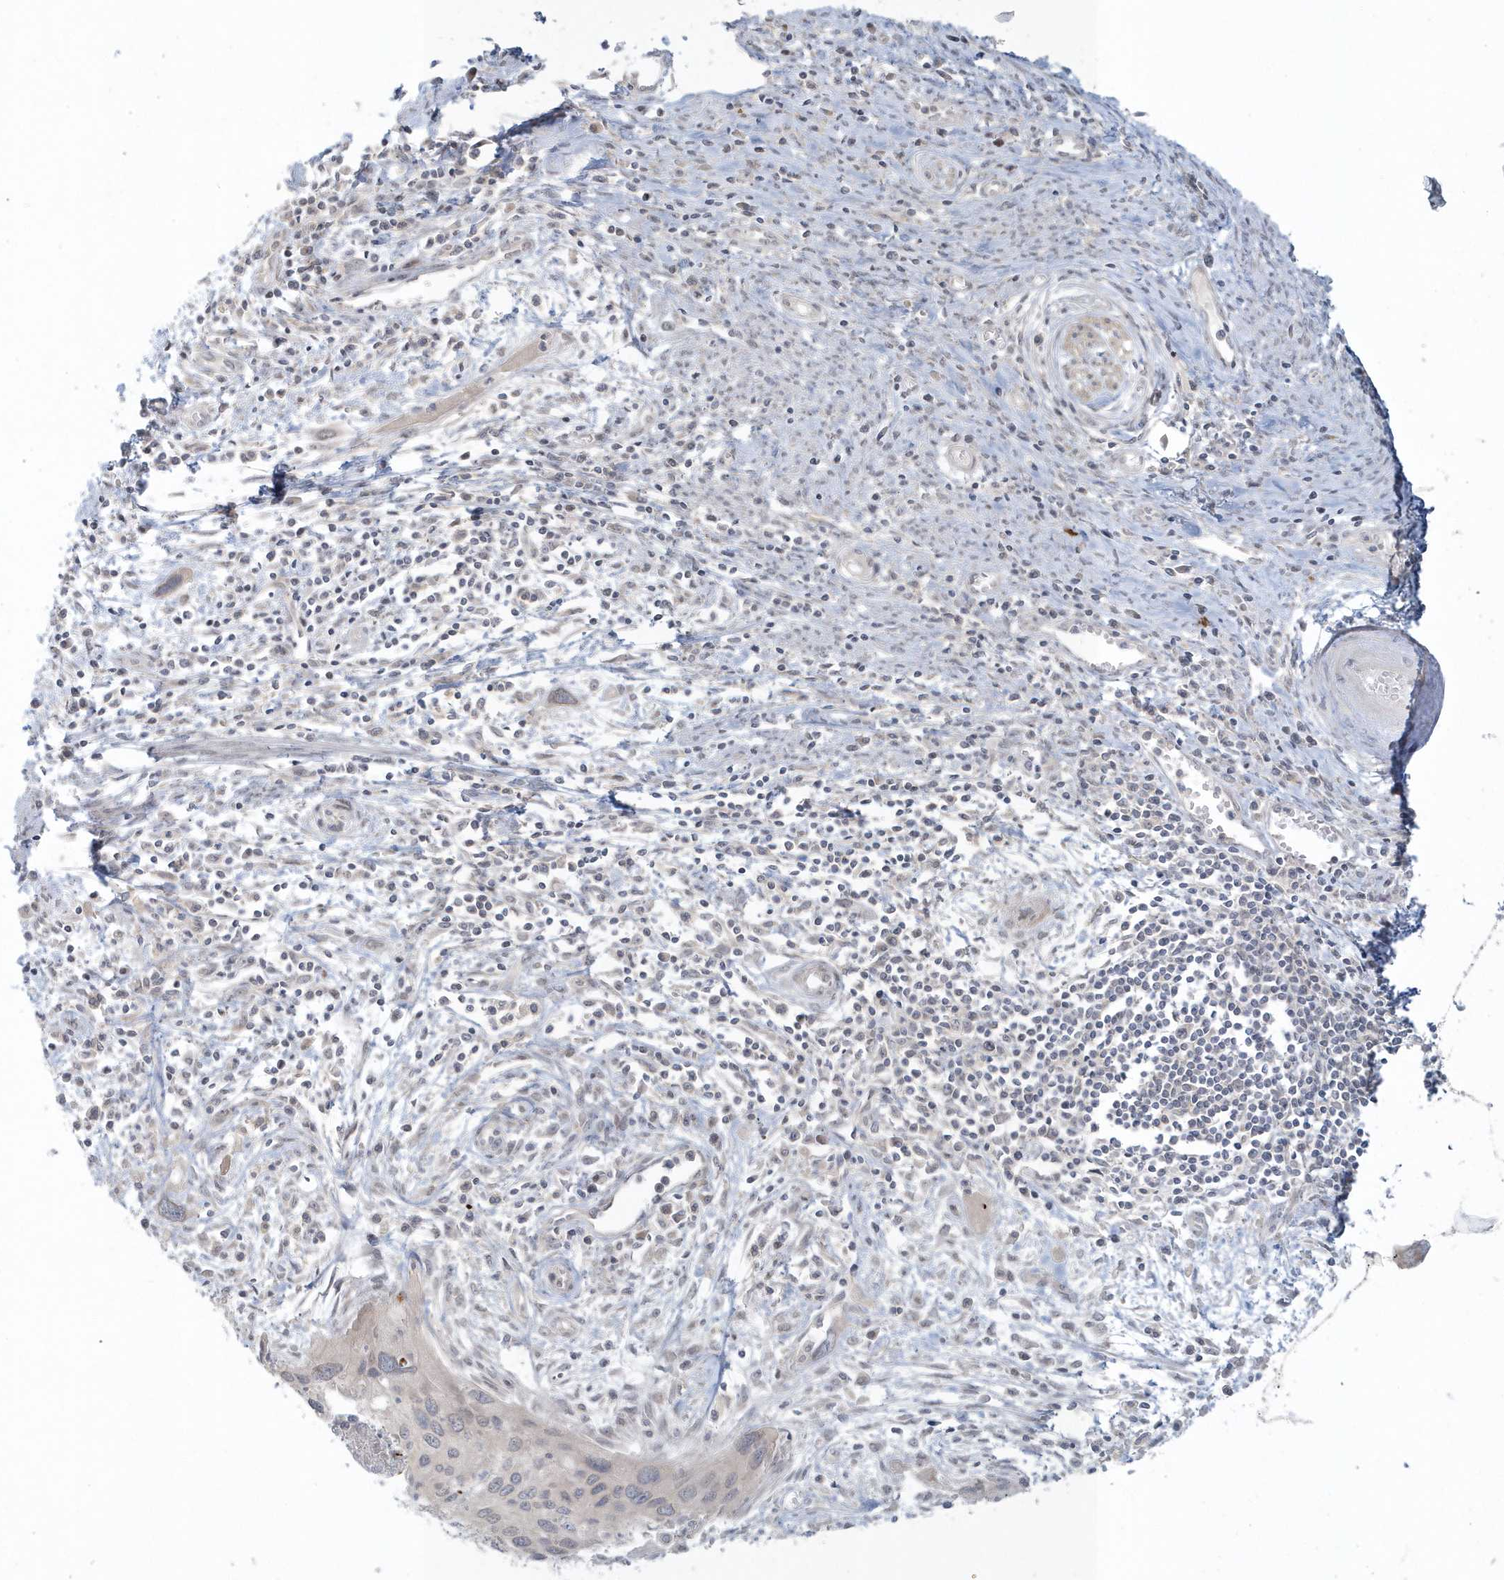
{"staining": {"intensity": "negative", "quantity": "none", "location": "none"}, "tissue": "cervical cancer", "cell_type": "Tumor cells", "image_type": "cancer", "snomed": [{"axis": "morphology", "description": "Squamous cell carcinoma, NOS"}, {"axis": "topography", "description": "Cervix"}], "caption": "A histopathology image of cervical squamous cell carcinoma stained for a protein demonstrates no brown staining in tumor cells. The staining is performed using DAB (3,3'-diaminobenzidine) brown chromogen with nuclei counter-stained in using hematoxylin.", "gene": "BLTP3A", "patient": {"sex": "female", "age": 55}}